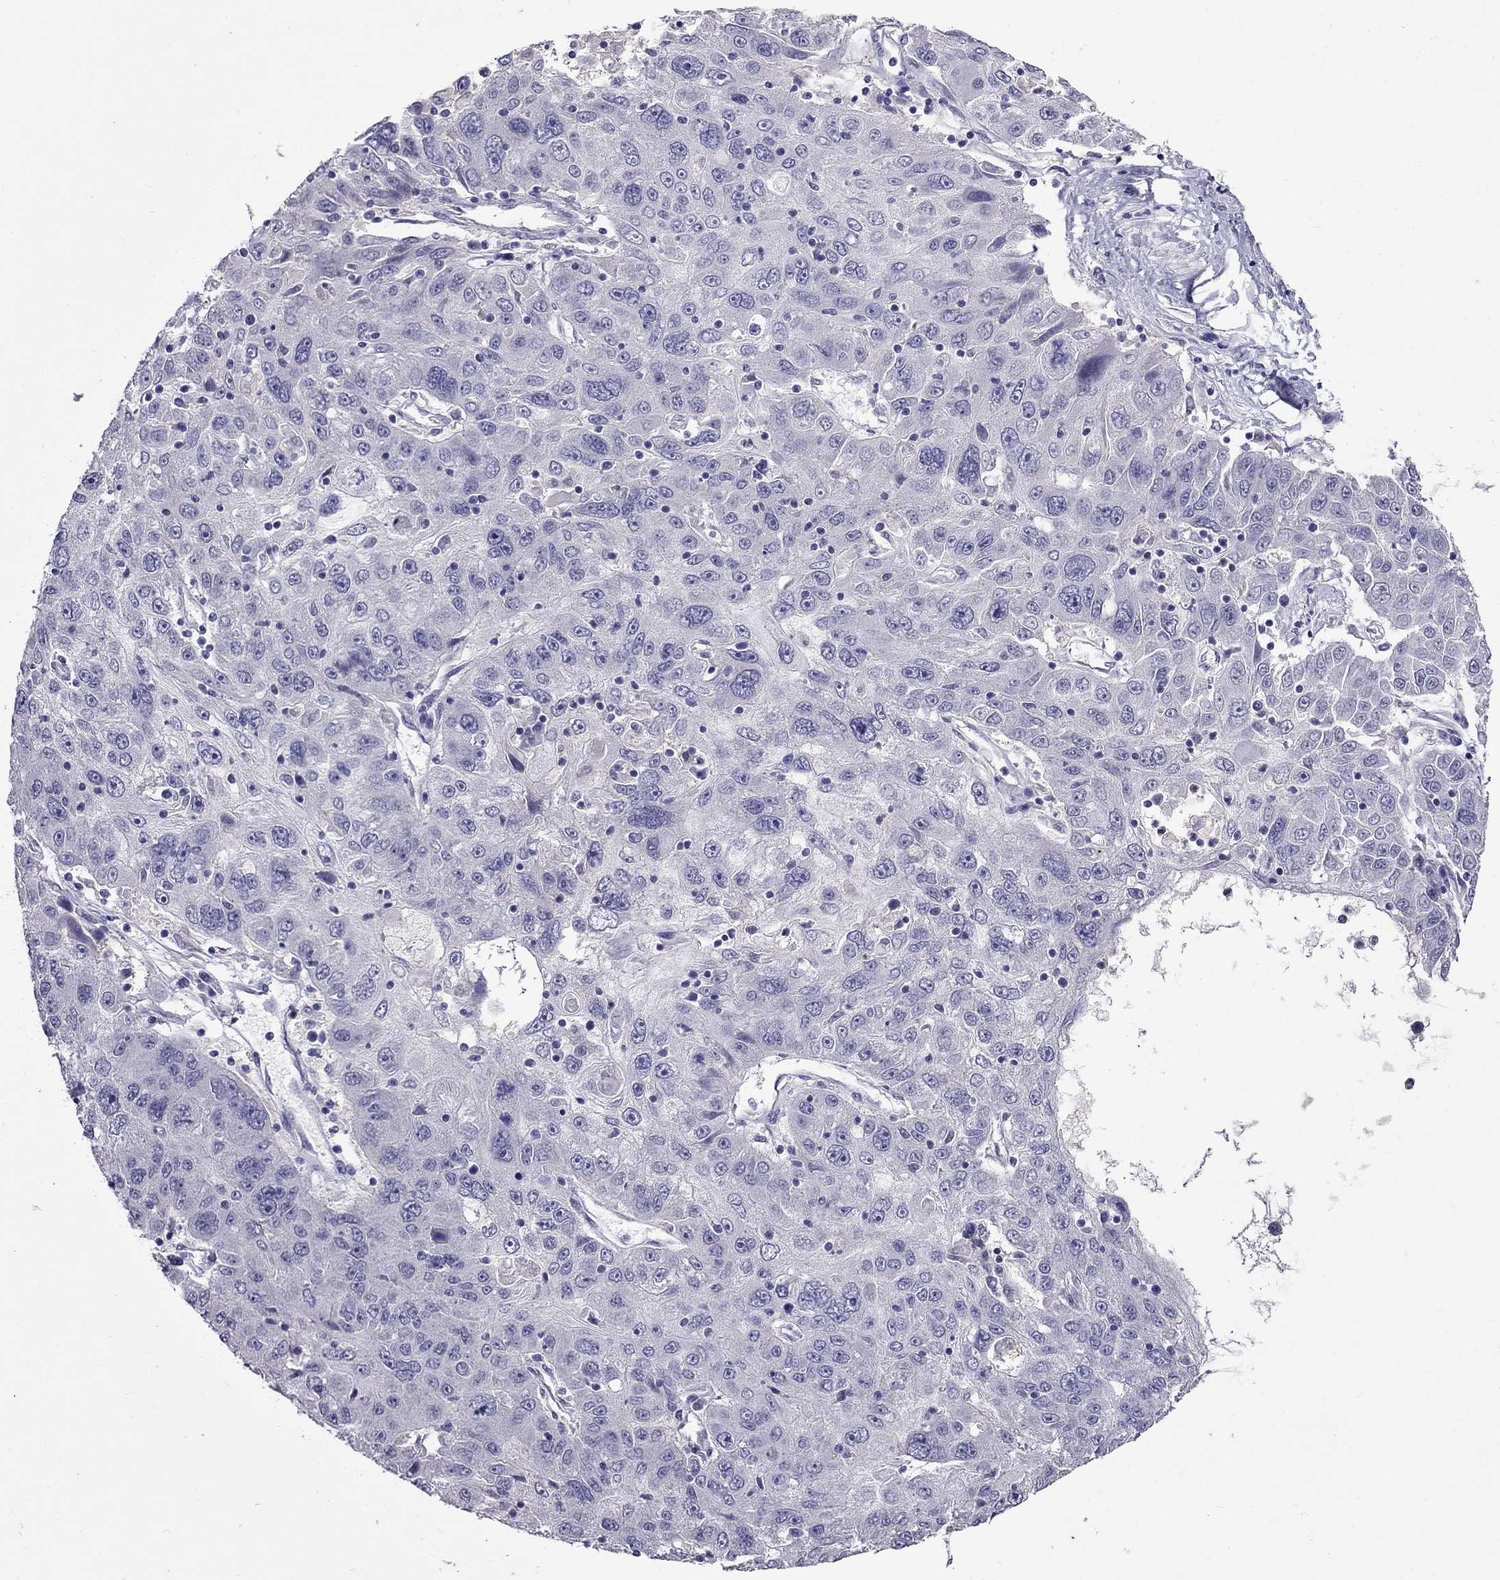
{"staining": {"intensity": "negative", "quantity": "none", "location": "none"}, "tissue": "stomach cancer", "cell_type": "Tumor cells", "image_type": "cancer", "snomed": [{"axis": "morphology", "description": "Adenocarcinoma, NOS"}, {"axis": "topography", "description": "Stomach"}], "caption": "Immunohistochemical staining of human stomach cancer (adenocarcinoma) exhibits no significant positivity in tumor cells.", "gene": "AQP9", "patient": {"sex": "male", "age": 56}}